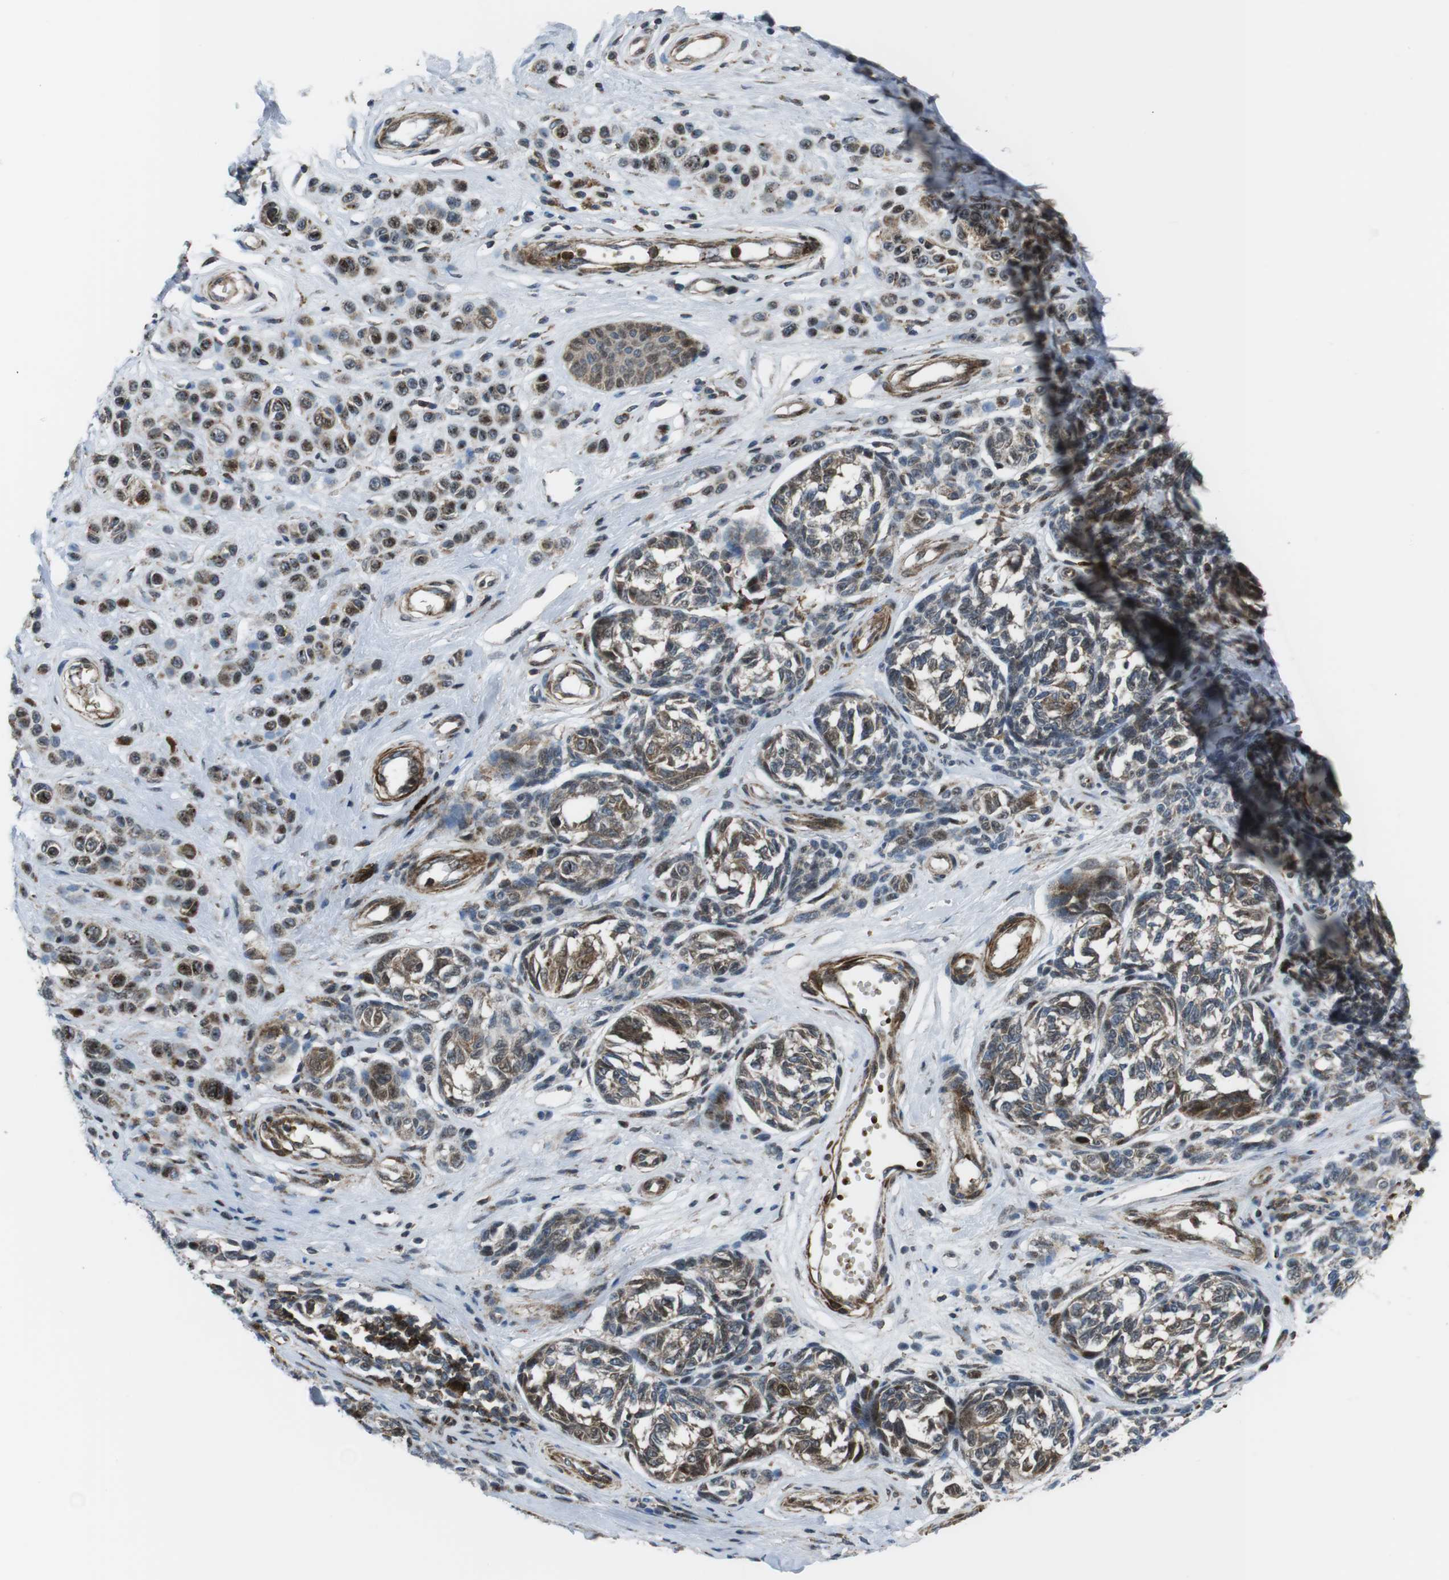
{"staining": {"intensity": "moderate", "quantity": "25%-75%", "location": "cytoplasmic/membranous,nuclear"}, "tissue": "melanoma", "cell_type": "Tumor cells", "image_type": "cancer", "snomed": [{"axis": "morphology", "description": "Malignant melanoma, NOS"}, {"axis": "topography", "description": "Skin"}], "caption": "Human melanoma stained with a brown dye shows moderate cytoplasmic/membranous and nuclear positive expression in approximately 25%-75% of tumor cells.", "gene": "CUL7", "patient": {"sex": "female", "age": 64}}